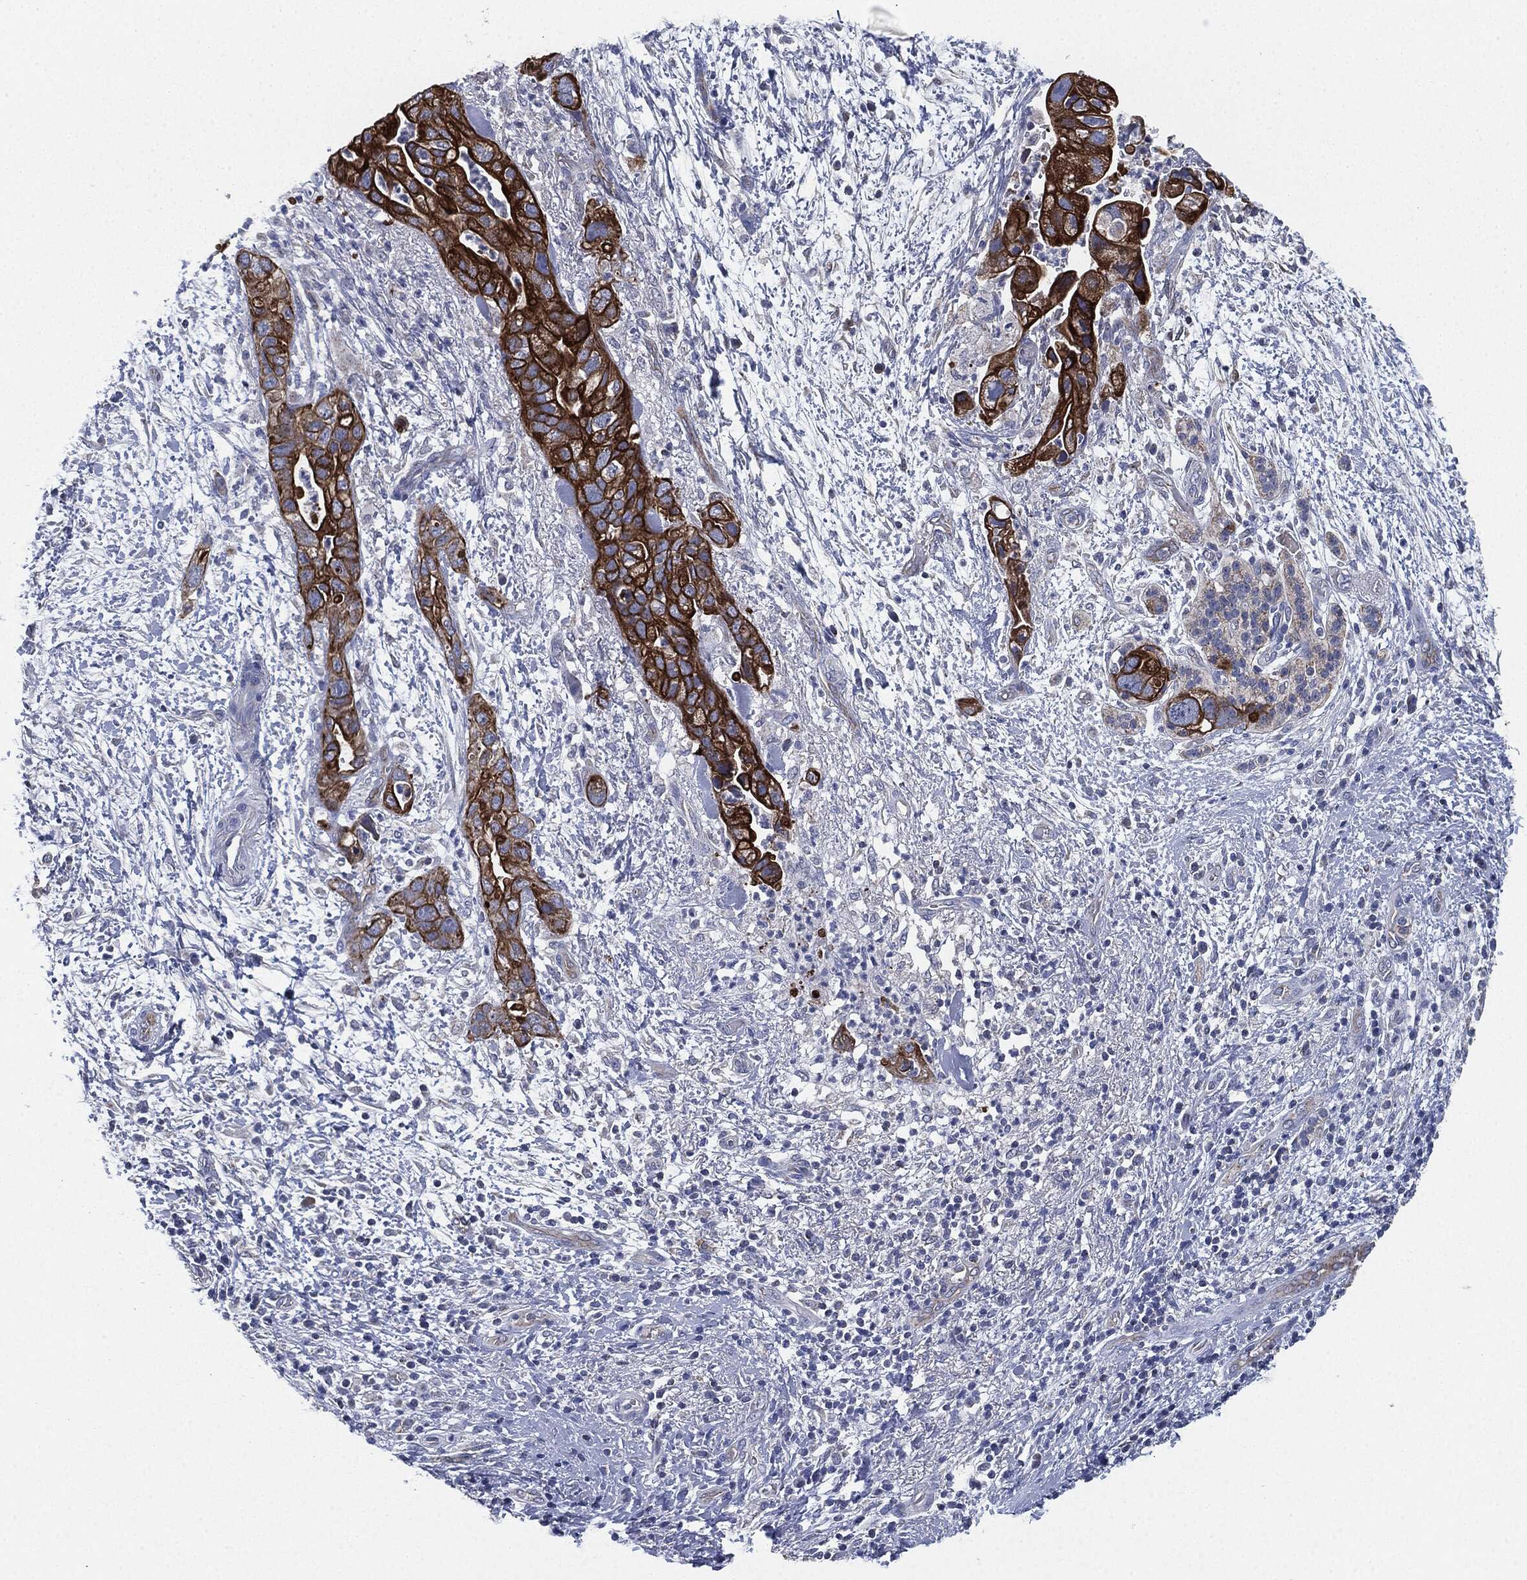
{"staining": {"intensity": "strong", "quantity": ">75%", "location": "cytoplasmic/membranous"}, "tissue": "pancreatic cancer", "cell_type": "Tumor cells", "image_type": "cancer", "snomed": [{"axis": "morphology", "description": "Adenocarcinoma, NOS"}, {"axis": "topography", "description": "Pancreas"}], "caption": "Immunohistochemical staining of human pancreatic adenocarcinoma shows high levels of strong cytoplasmic/membranous protein positivity in approximately >75% of tumor cells. The staining was performed using DAB to visualize the protein expression in brown, while the nuclei were stained in blue with hematoxylin (Magnification: 20x).", "gene": "SHROOM2", "patient": {"sex": "female", "age": 72}}